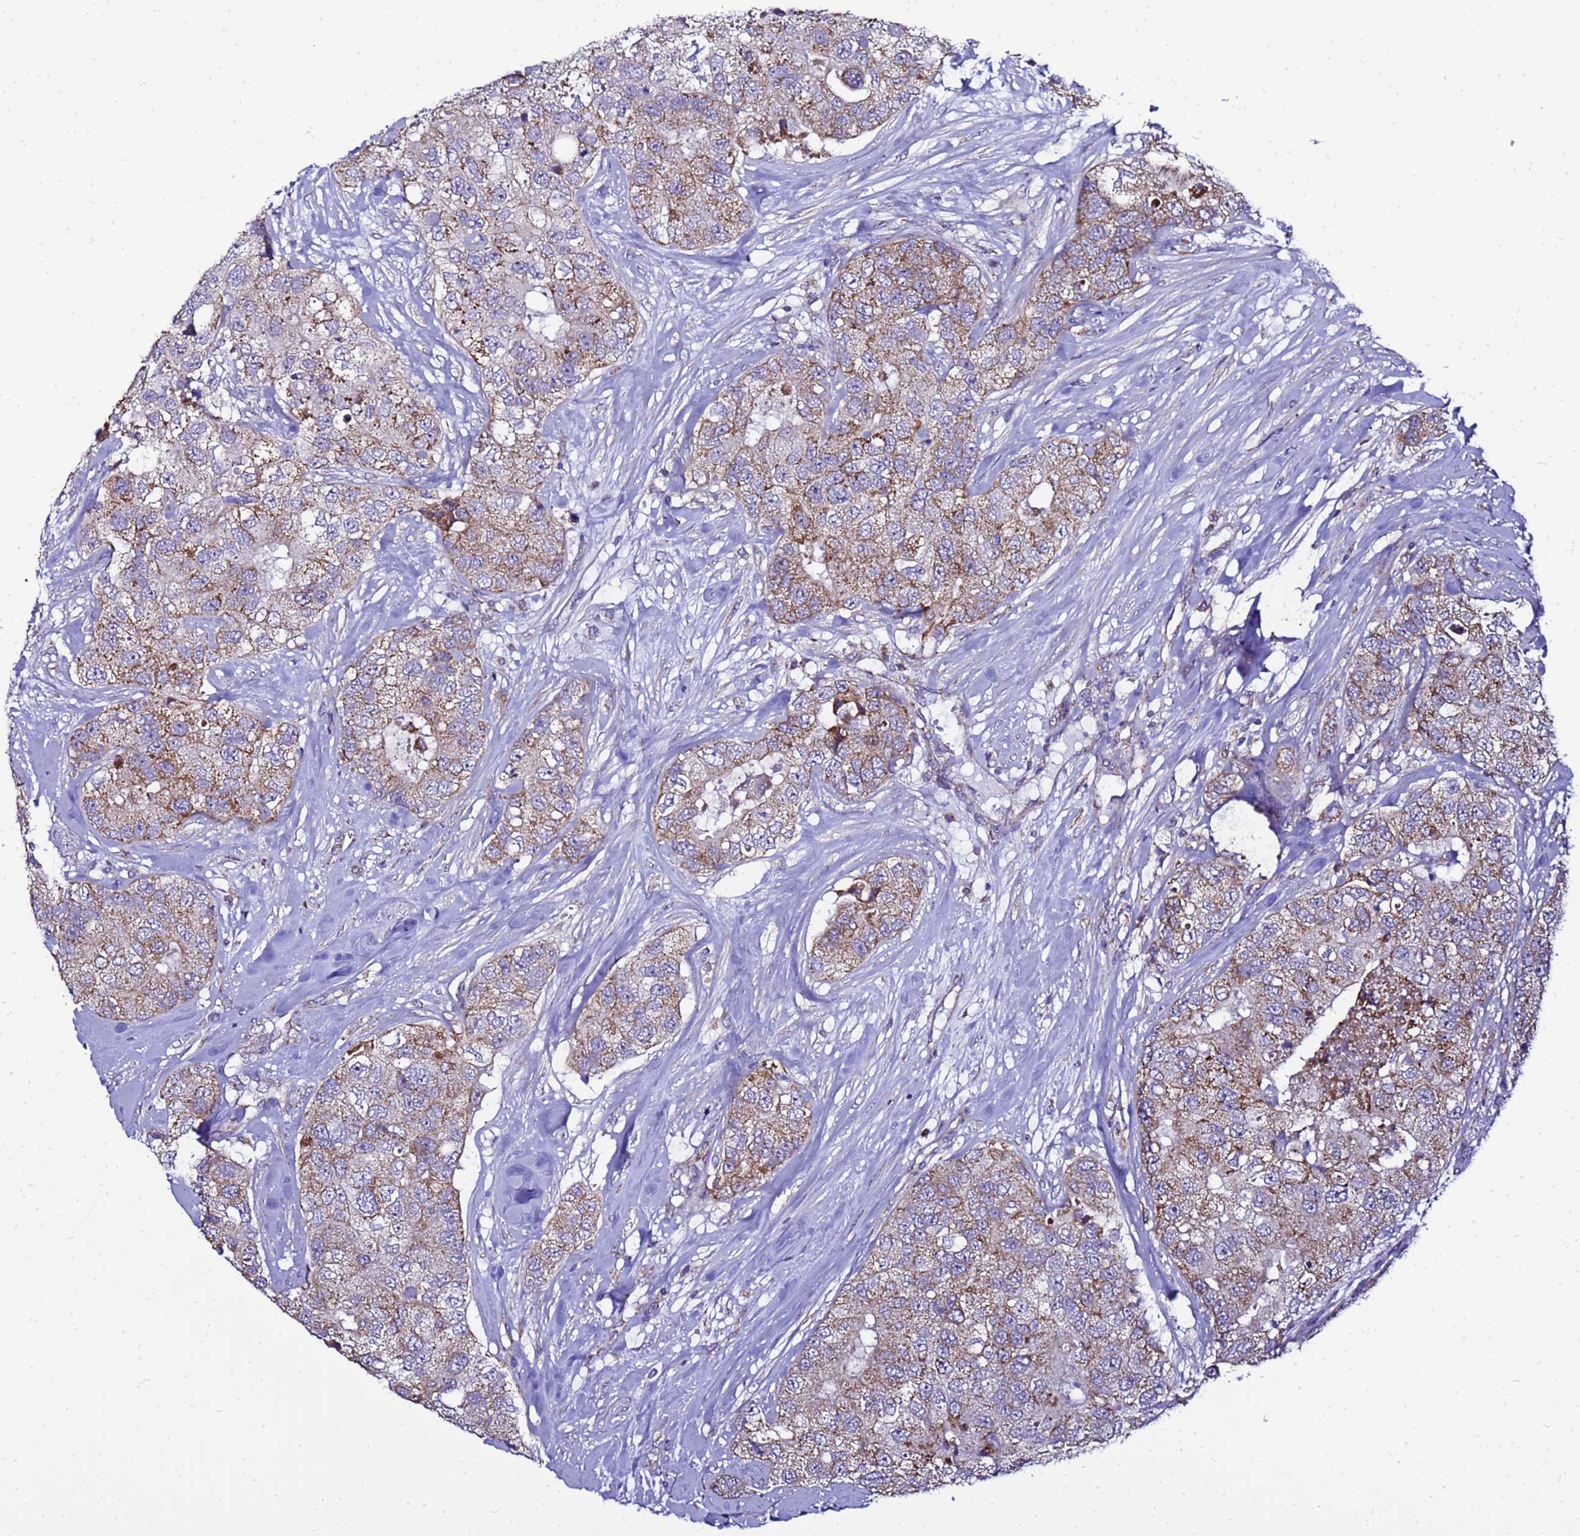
{"staining": {"intensity": "moderate", "quantity": ">75%", "location": "cytoplasmic/membranous"}, "tissue": "breast cancer", "cell_type": "Tumor cells", "image_type": "cancer", "snomed": [{"axis": "morphology", "description": "Duct carcinoma"}, {"axis": "topography", "description": "Breast"}], "caption": "Moderate cytoplasmic/membranous positivity for a protein is identified in about >75% of tumor cells of intraductal carcinoma (breast) using immunohistochemistry.", "gene": "HIGD2A", "patient": {"sex": "female", "age": 62}}